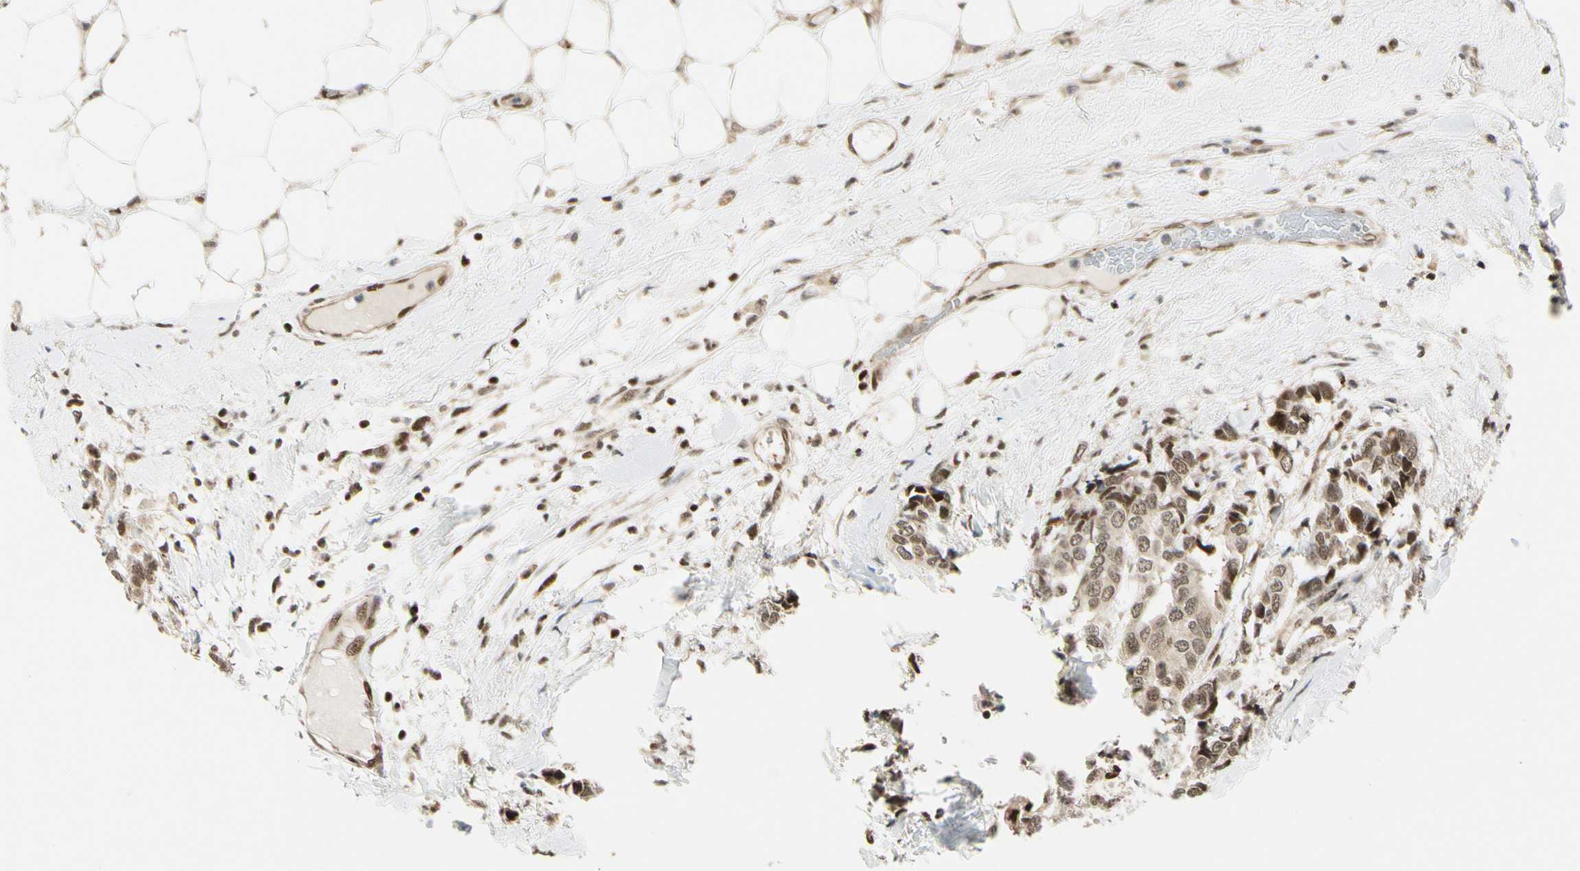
{"staining": {"intensity": "moderate", "quantity": ">75%", "location": "cytoplasmic/membranous,nuclear"}, "tissue": "breast cancer", "cell_type": "Tumor cells", "image_type": "cancer", "snomed": [{"axis": "morphology", "description": "Duct carcinoma"}, {"axis": "topography", "description": "Breast"}], "caption": "Human breast invasive ductal carcinoma stained with a brown dye demonstrates moderate cytoplasmic/membranous and nuclear positive staining in approximately >75% of tumor cells.", "gene": "DAXX", "patient": {"sex": "female", "age": 87}}